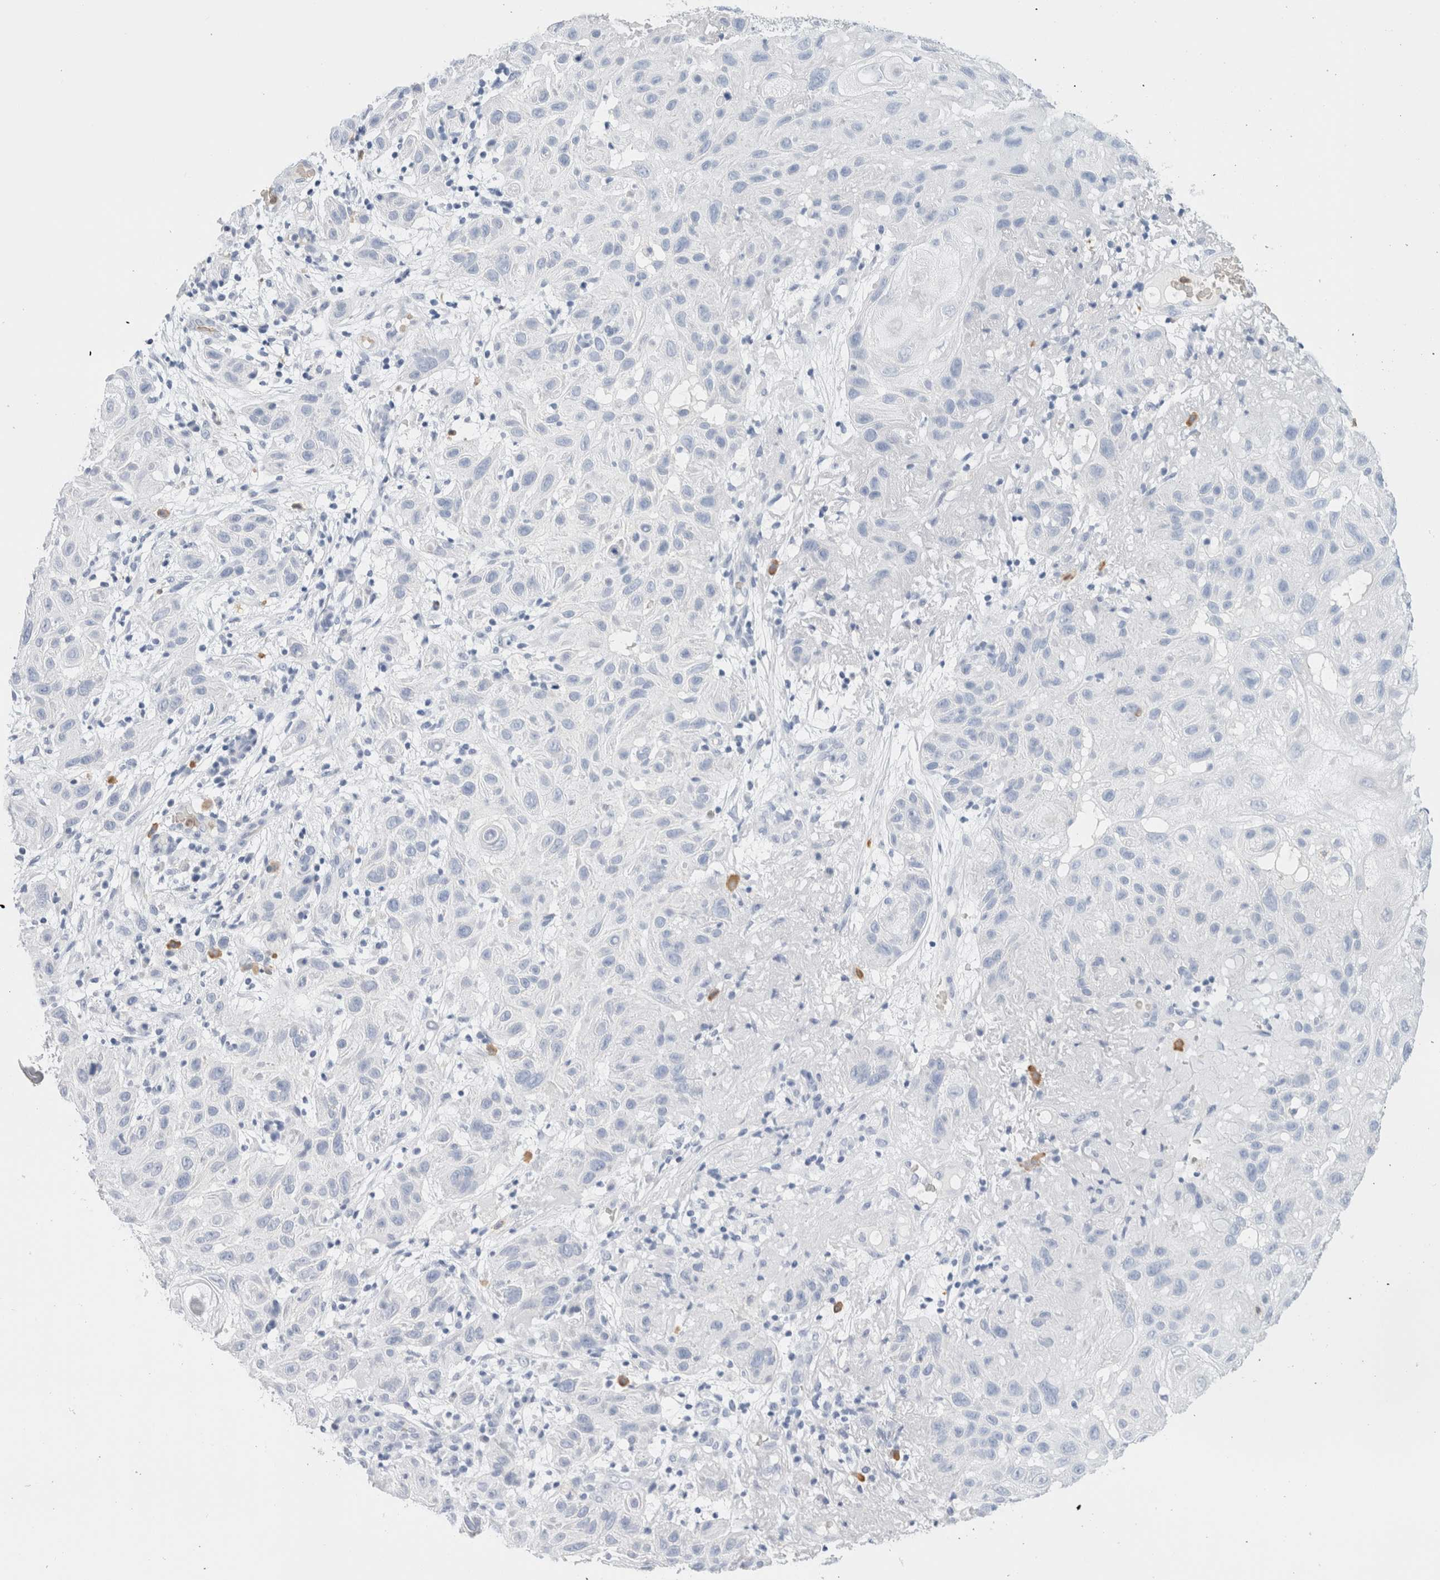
{"staining": {"intensity": "negative", "quantity": "none", "location": "none"}, "tissue": "skin cancer", "cell_type": "Tumor cells", "image_type": "cancer", "snomed": [{"axis": "morphology", "description": "Normal tissue, NOS"}, {"axis": "morphology", "description": "Squamous cell carcinoma, NOS"}, {"axis": "topography", "description": "Skin"}], "caption": "This is an immunohistochemistry histopathology image of skin squamous cell carcinoma. There is no expression in tumor cells.", "gene": "ARG1", "patient": {"sex": "female", "age": 96}}